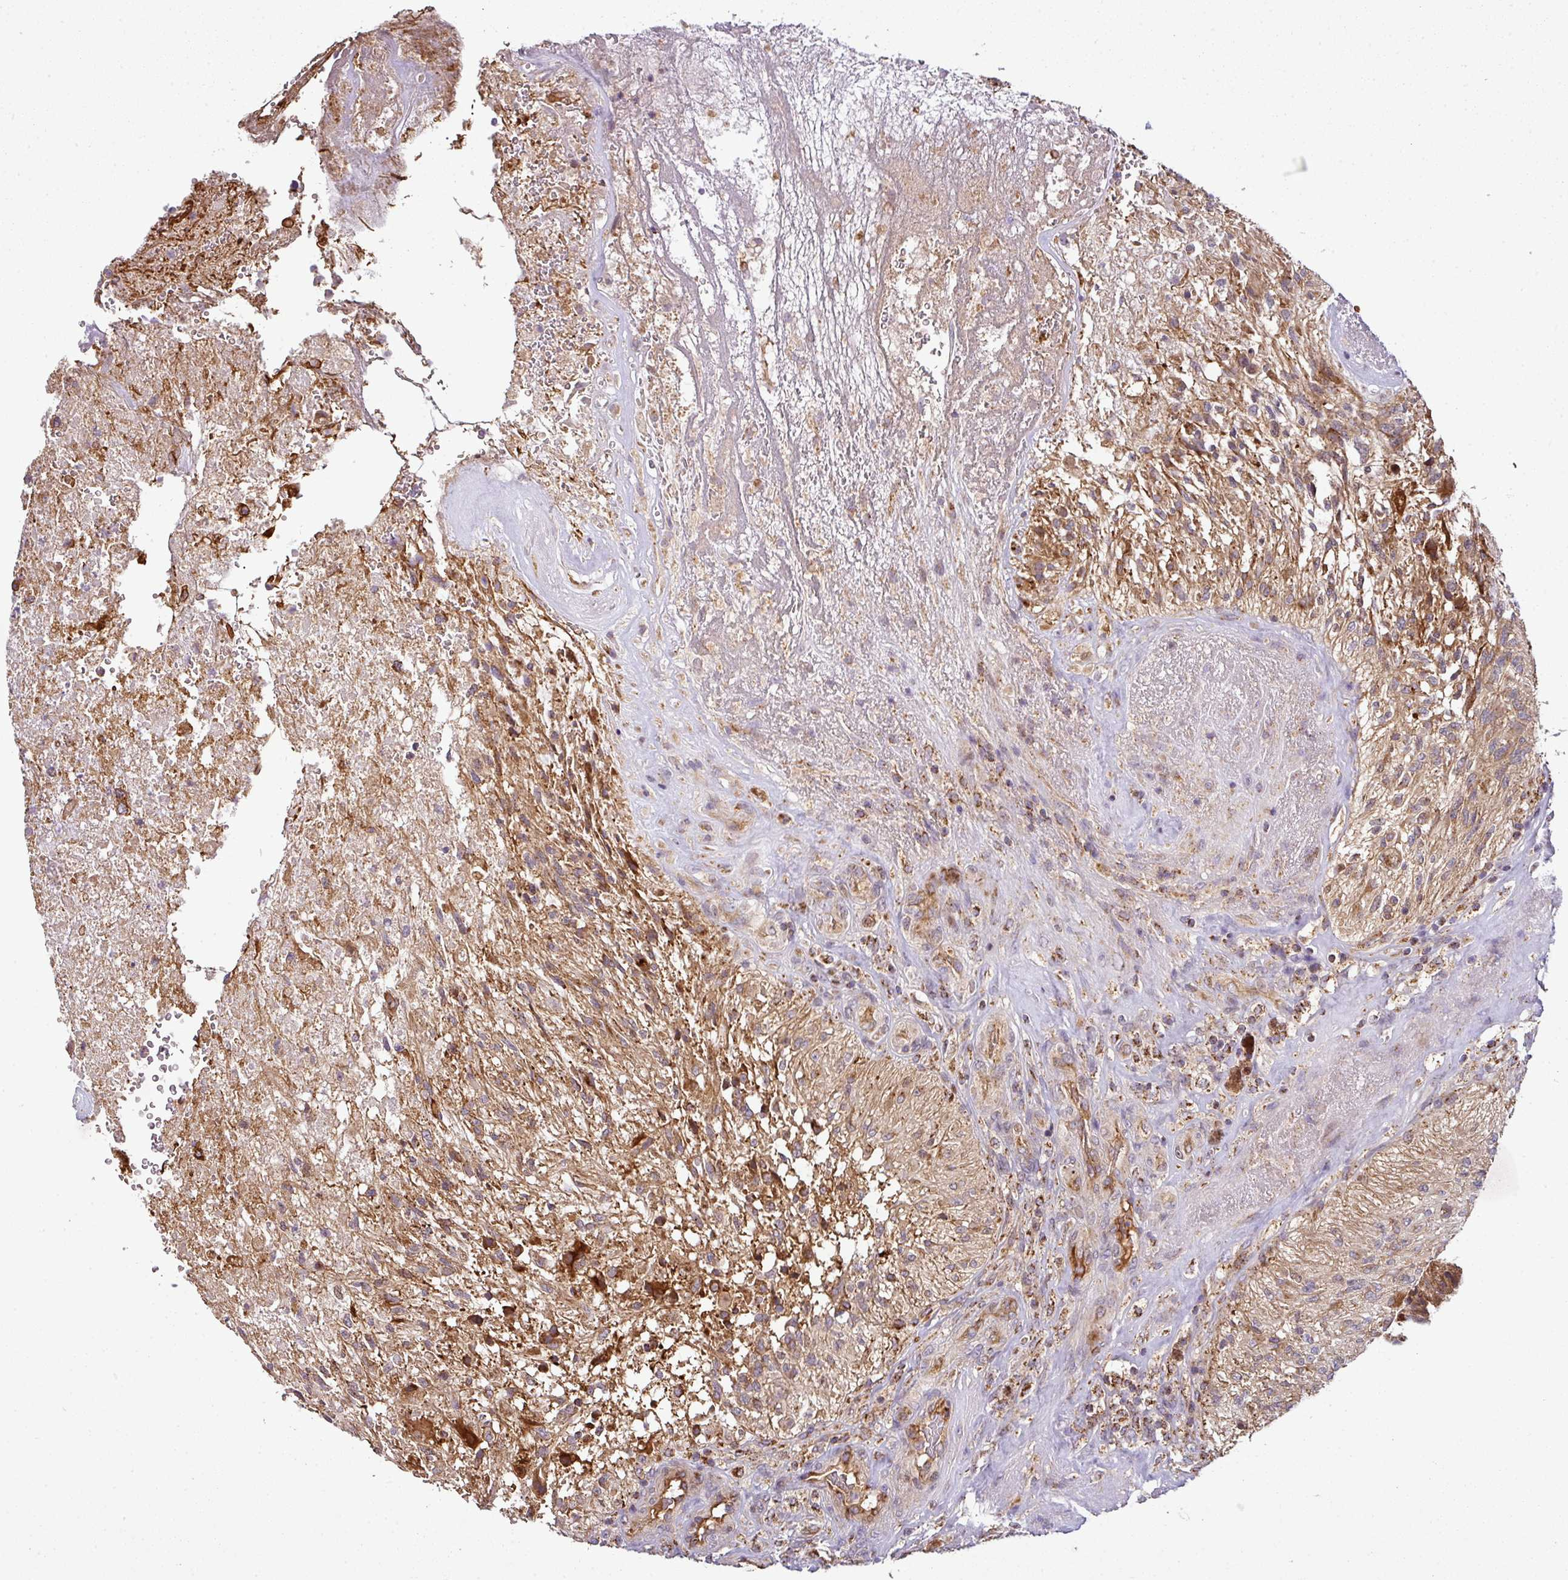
{"staining": {"intensity": "moderate", "quantity": ">75%", "location": "cytoplasmic/membranous"}, "tissue": "glioma", "cell_type": "Tumor cells", "image_type": "cancer", "snomed": [{"axis": "morphology", "description": "Glioma, malignant, High grade"}, {"axis": "topography", "description": "Brain"}], "caption": "DAB immunohistochemical staining of glioma shows moderate cytoplasmic/membranous protein expression in about >75% of tumor cells.", "gene": "PRELID3B", "patient": {"sex": "male", "age": 56}}